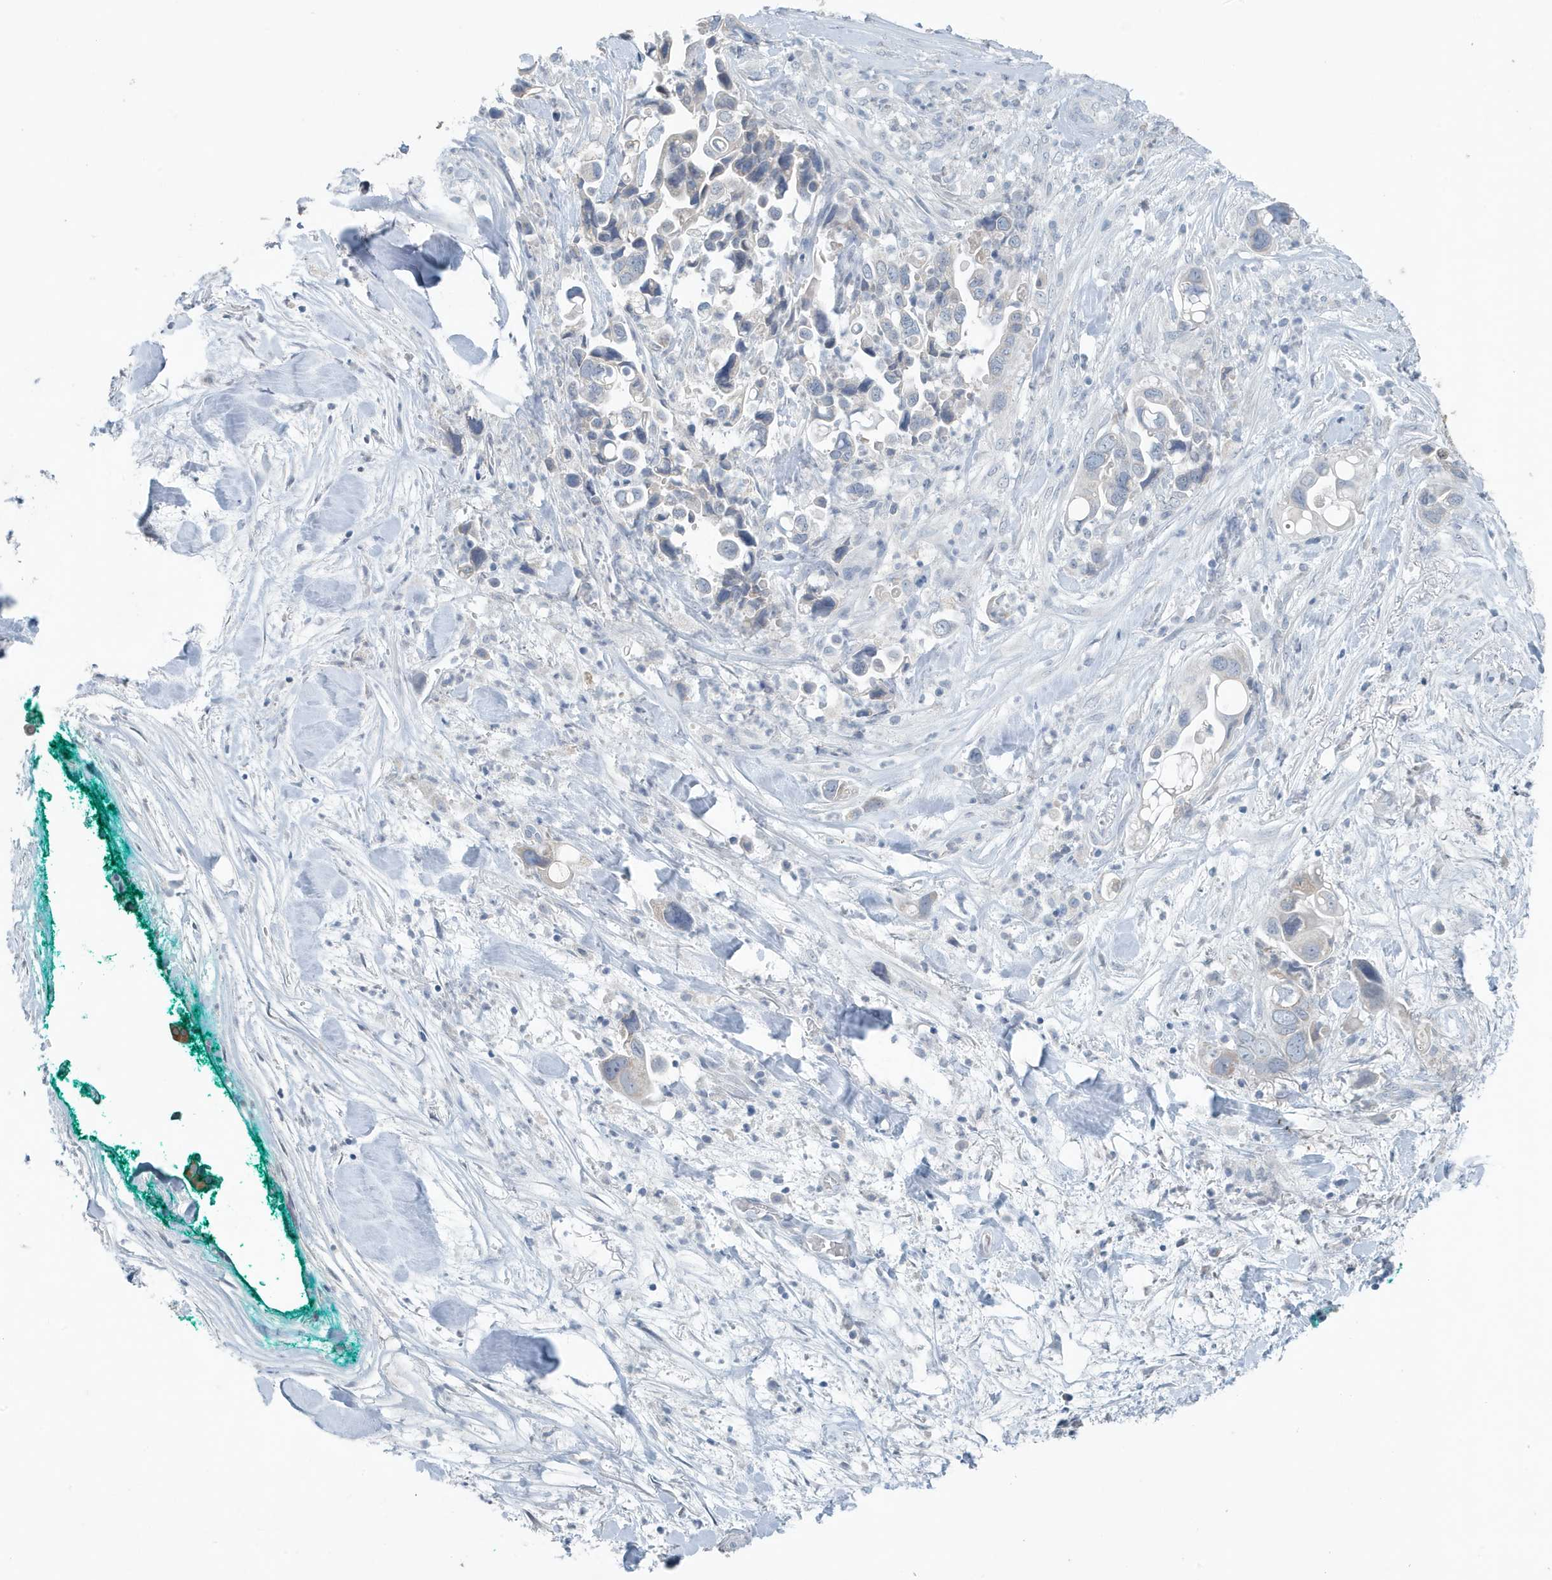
{"staining": {"intensity": "negative", "quantity": "none", "location": "none"}, "tissue": "pancreatic cancer", "cell_type": "Tumor cells", "image_type": "cancer", "snomed": [{"axis": "morphology", "description": "Adenocarcinoma, NOS"}, {"axis": "topography", "description": "Pancreas"}], "caption": "Tumor cells are negative for brown protein staining in pancreatic adenocarcinoma.", "gene": "UGT2B4", "patient": {"sex": "female", "age": 72}}